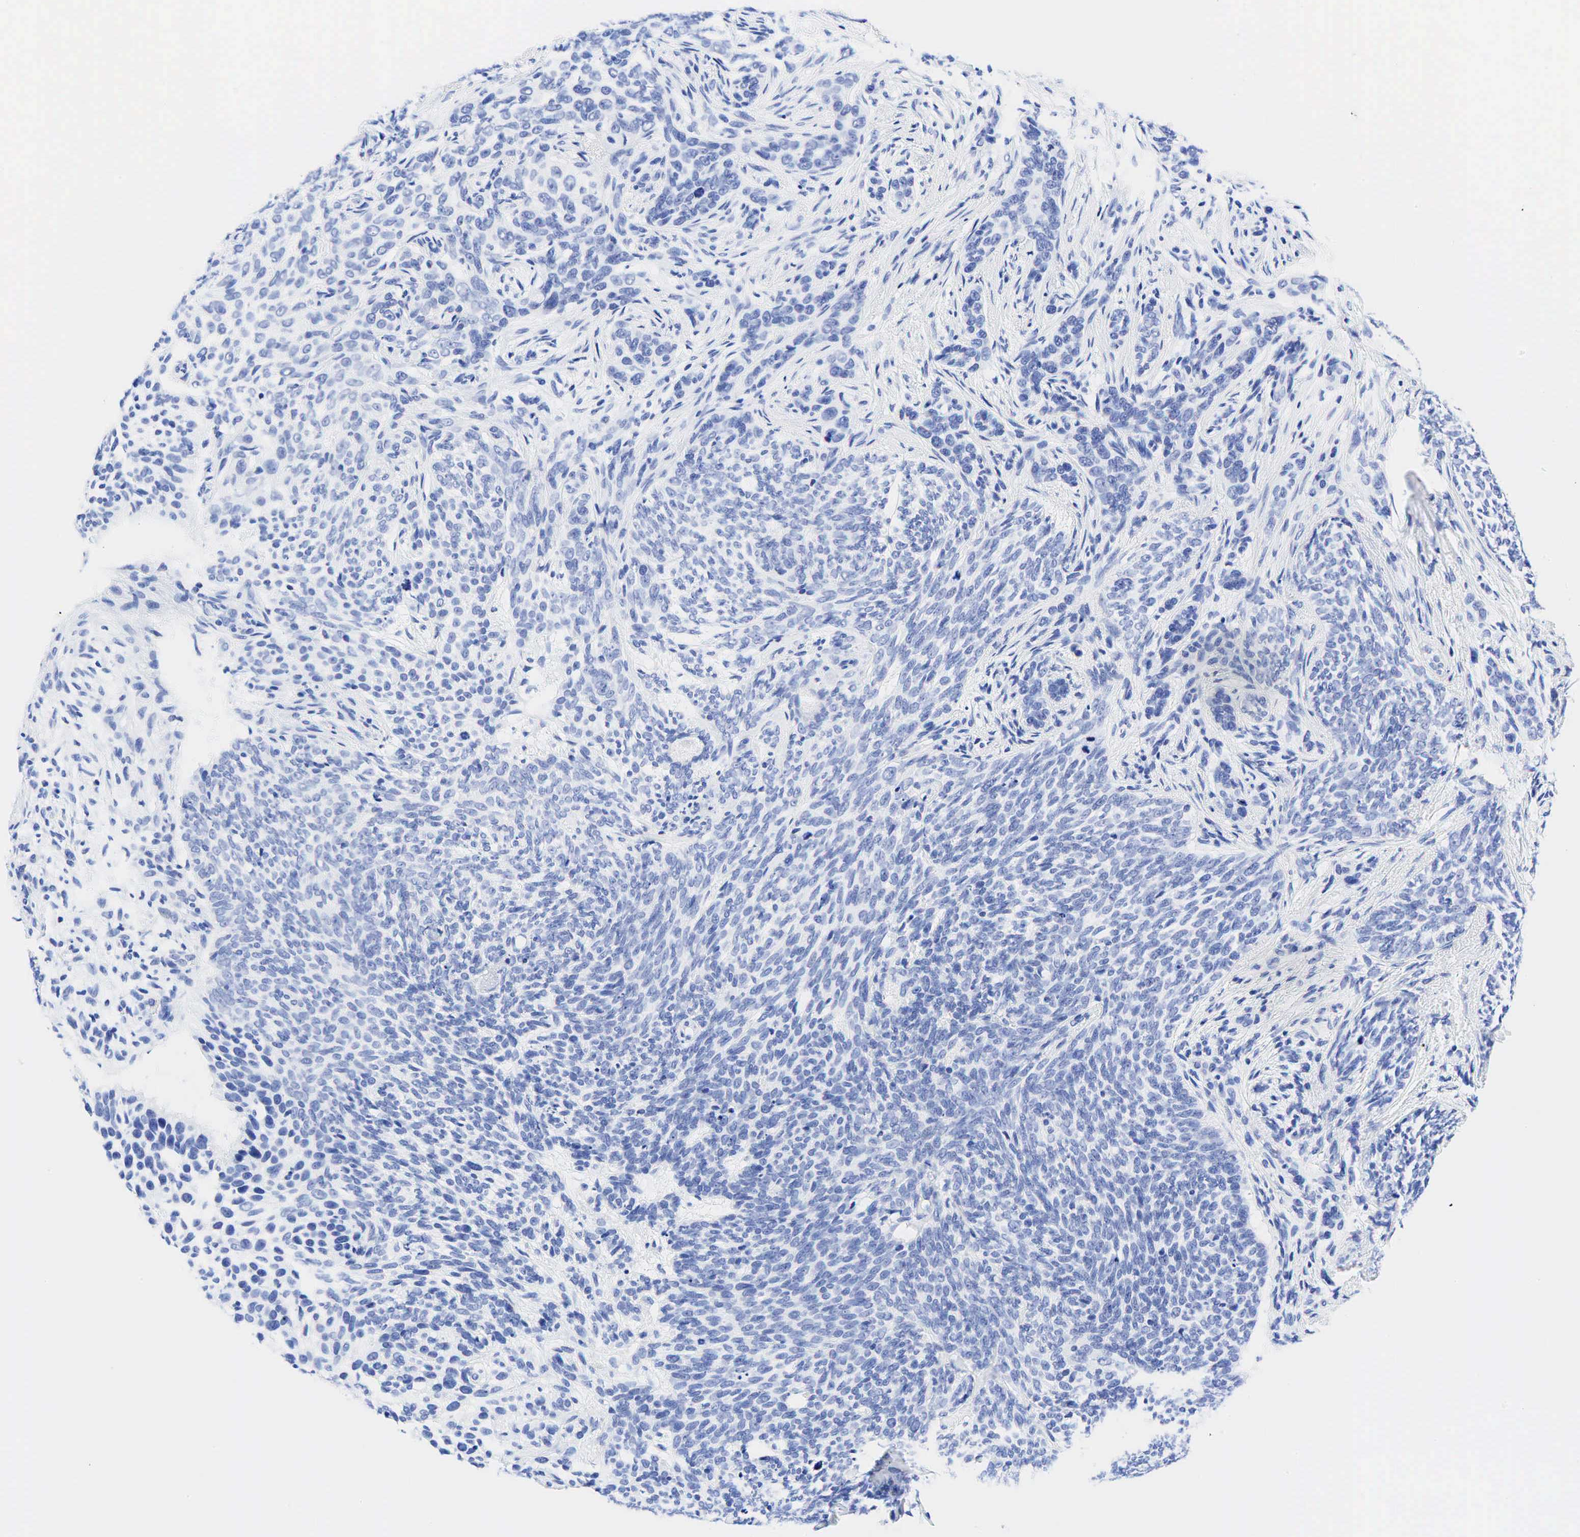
{"staining": {"intensity": "negative", "quantity": "none", "location": "none"}, "tissue": "skin cancer", "cell_type": "Tumor cells", "image_type": "cancer", "snomed": [{"axis": "morphology", "description": "Basal cell carcinoma"}, {"axis": "topography", "description": "Skin"}], "caption": "There is no significant staining in tumor cells of skin cancer (basal cell carcinoma).", "gene": "KRT18", "patient": {"sex": "male", "age": 89}}